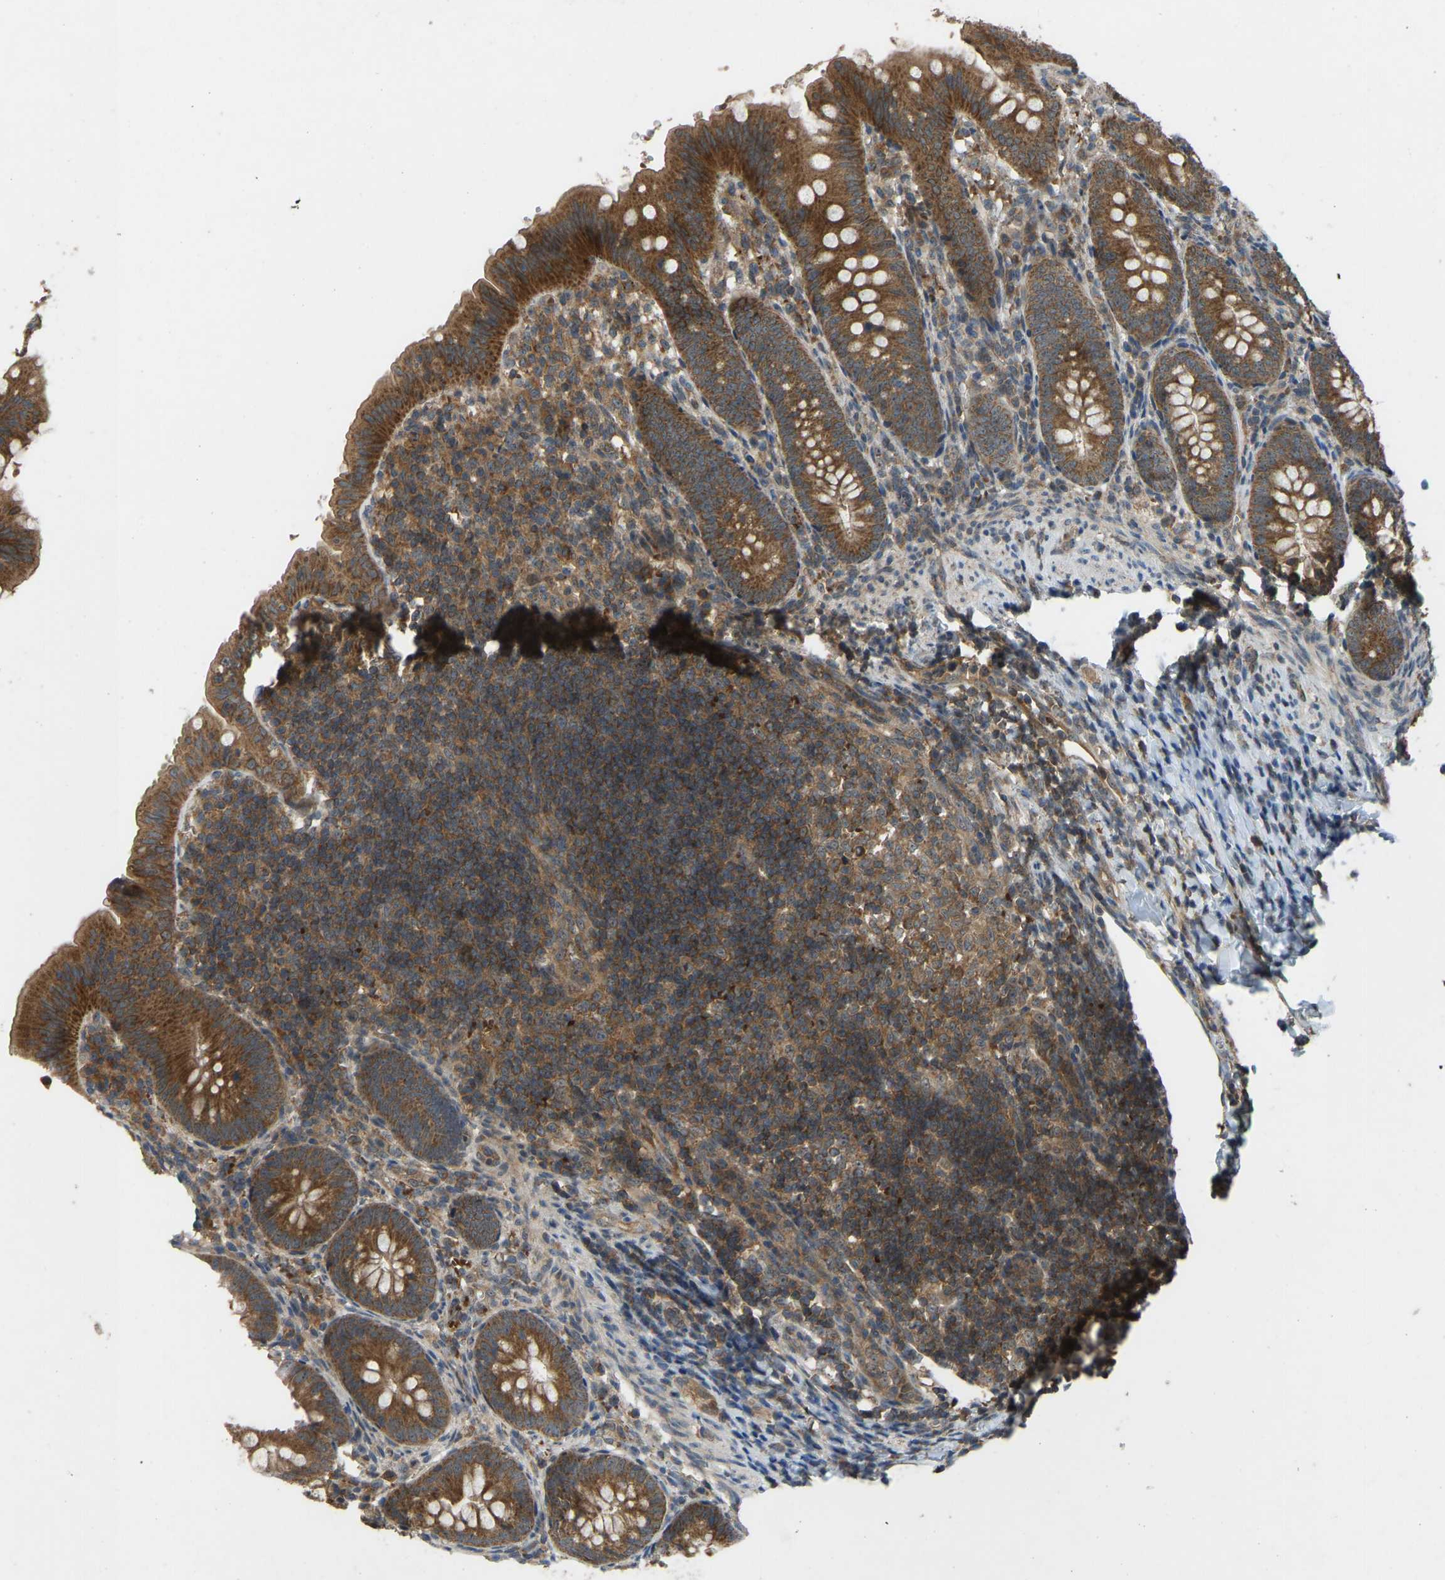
{"staining": {"intensity": "strong", "quantity": ">75%", "location": "cytoplasmic/membranous"}, "tissue": "appendix", "cell_type": "Glandular cells", "image_type": "normal", "snomed": [{"axis": "morphology", "description": "Normal tissue, NOS"}, {"axis": "topography", "description": "Appendix"}], "caption": "DAB (3,3'-diaminobenzidine) immunohistochemical staining of benign human appendix displays strong cytoplasmic/membranous protein positivity in approximately >75% of glandular cells. The protein is stained brown, and the nuclei are stained in blue (DAB (3,3'-diaminobenzidine) IHC with brightfield microscopy, high magnification).", "gene": "ZNF71", "patient": {"sex": "male", "age": 1}}